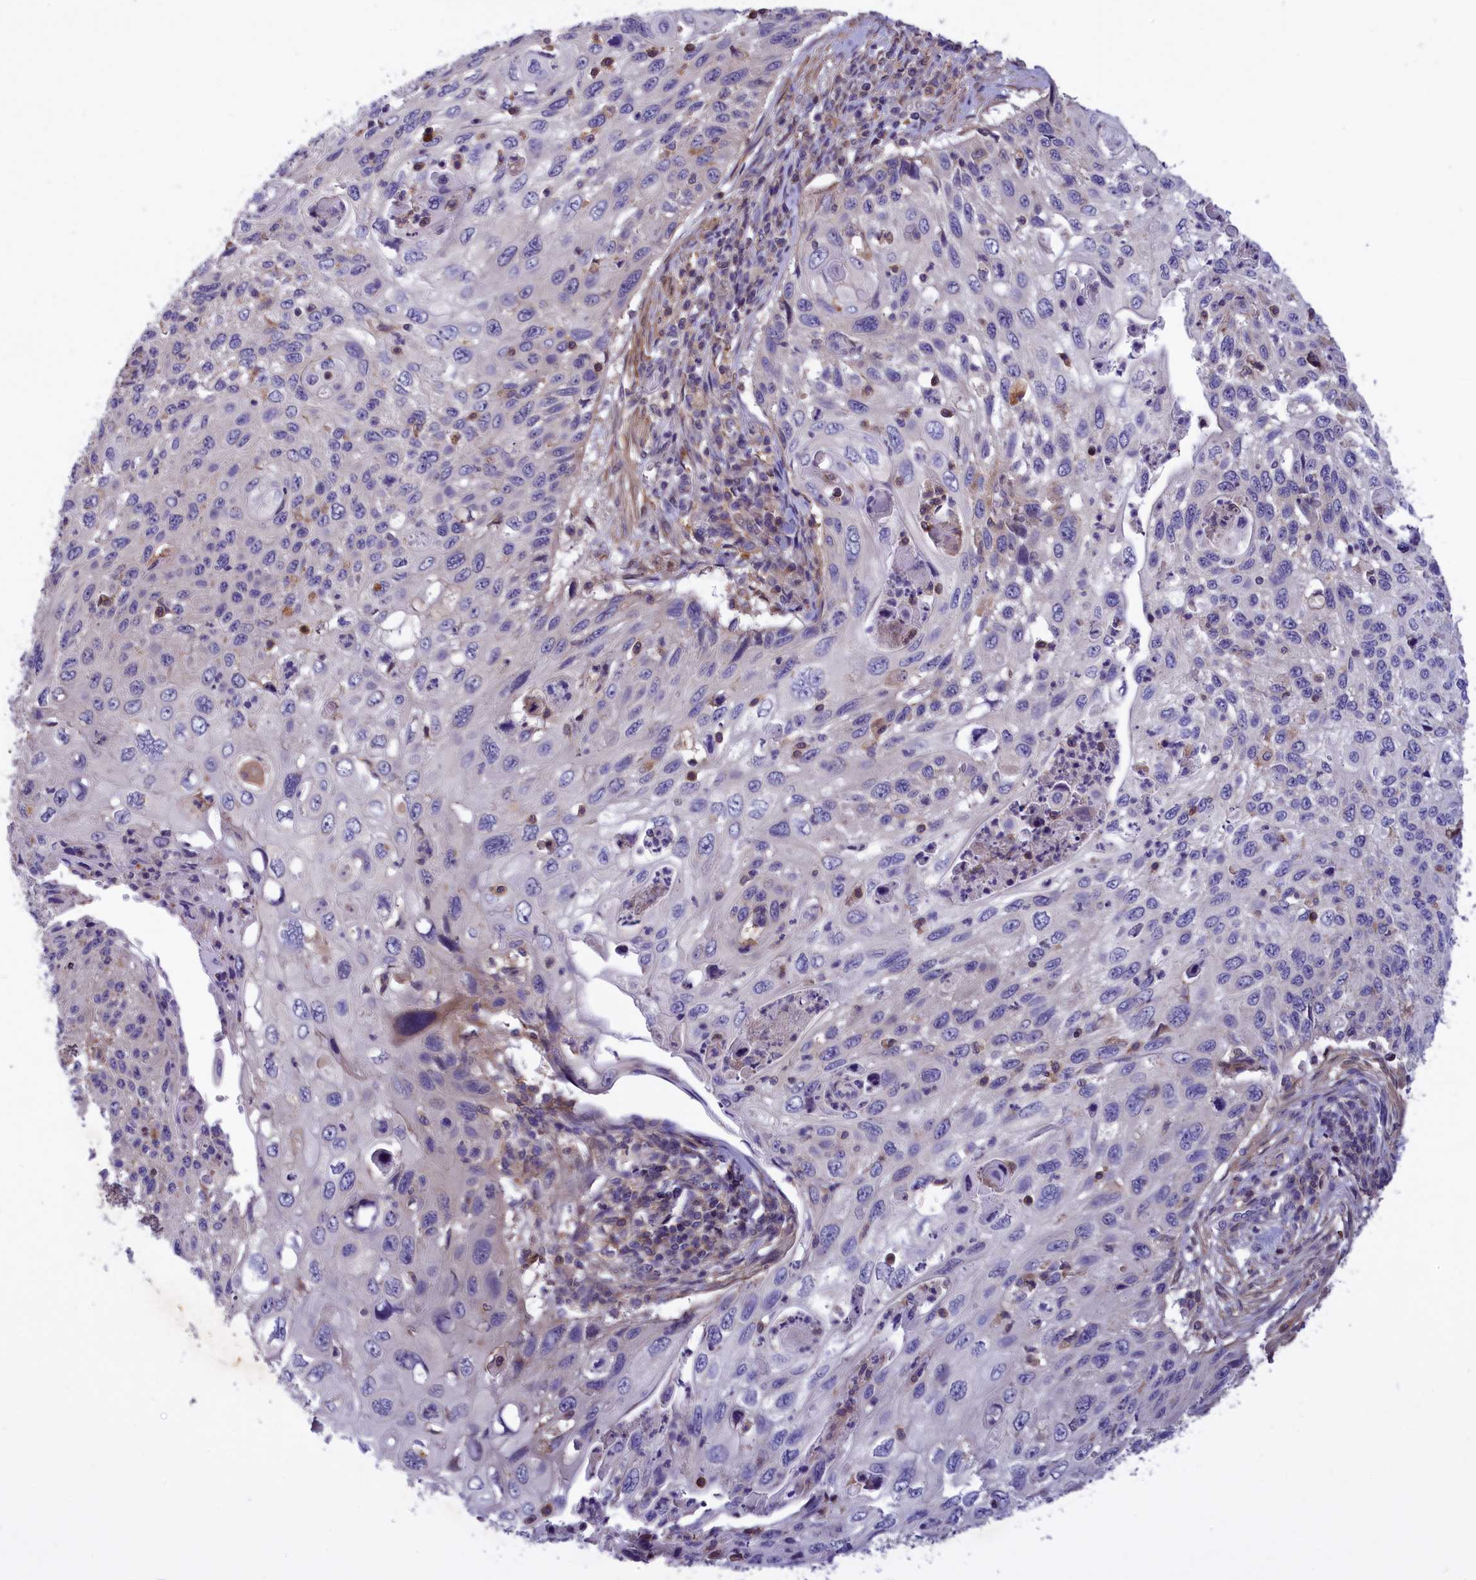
{"staining": {"intensity": "negative", "quantity": "none", "location": "none"}, "tissue": "cervical cancer", "cell_type": "Tumor cells", "image_type": "cancer", "snomed": [{"axis": "morphology", "description": "Squamous cell carcinoma, NOS"}, {"axis": "topography", "description": "Cervix"}], "caption": "DAB immunohistochemical staining of cervical cancer (squamous cell carcinoma) demonstrates no significant positivity in tumor cells.", "gene": "AMDHD2", "patient": {"sex": "female", "age": 70}}